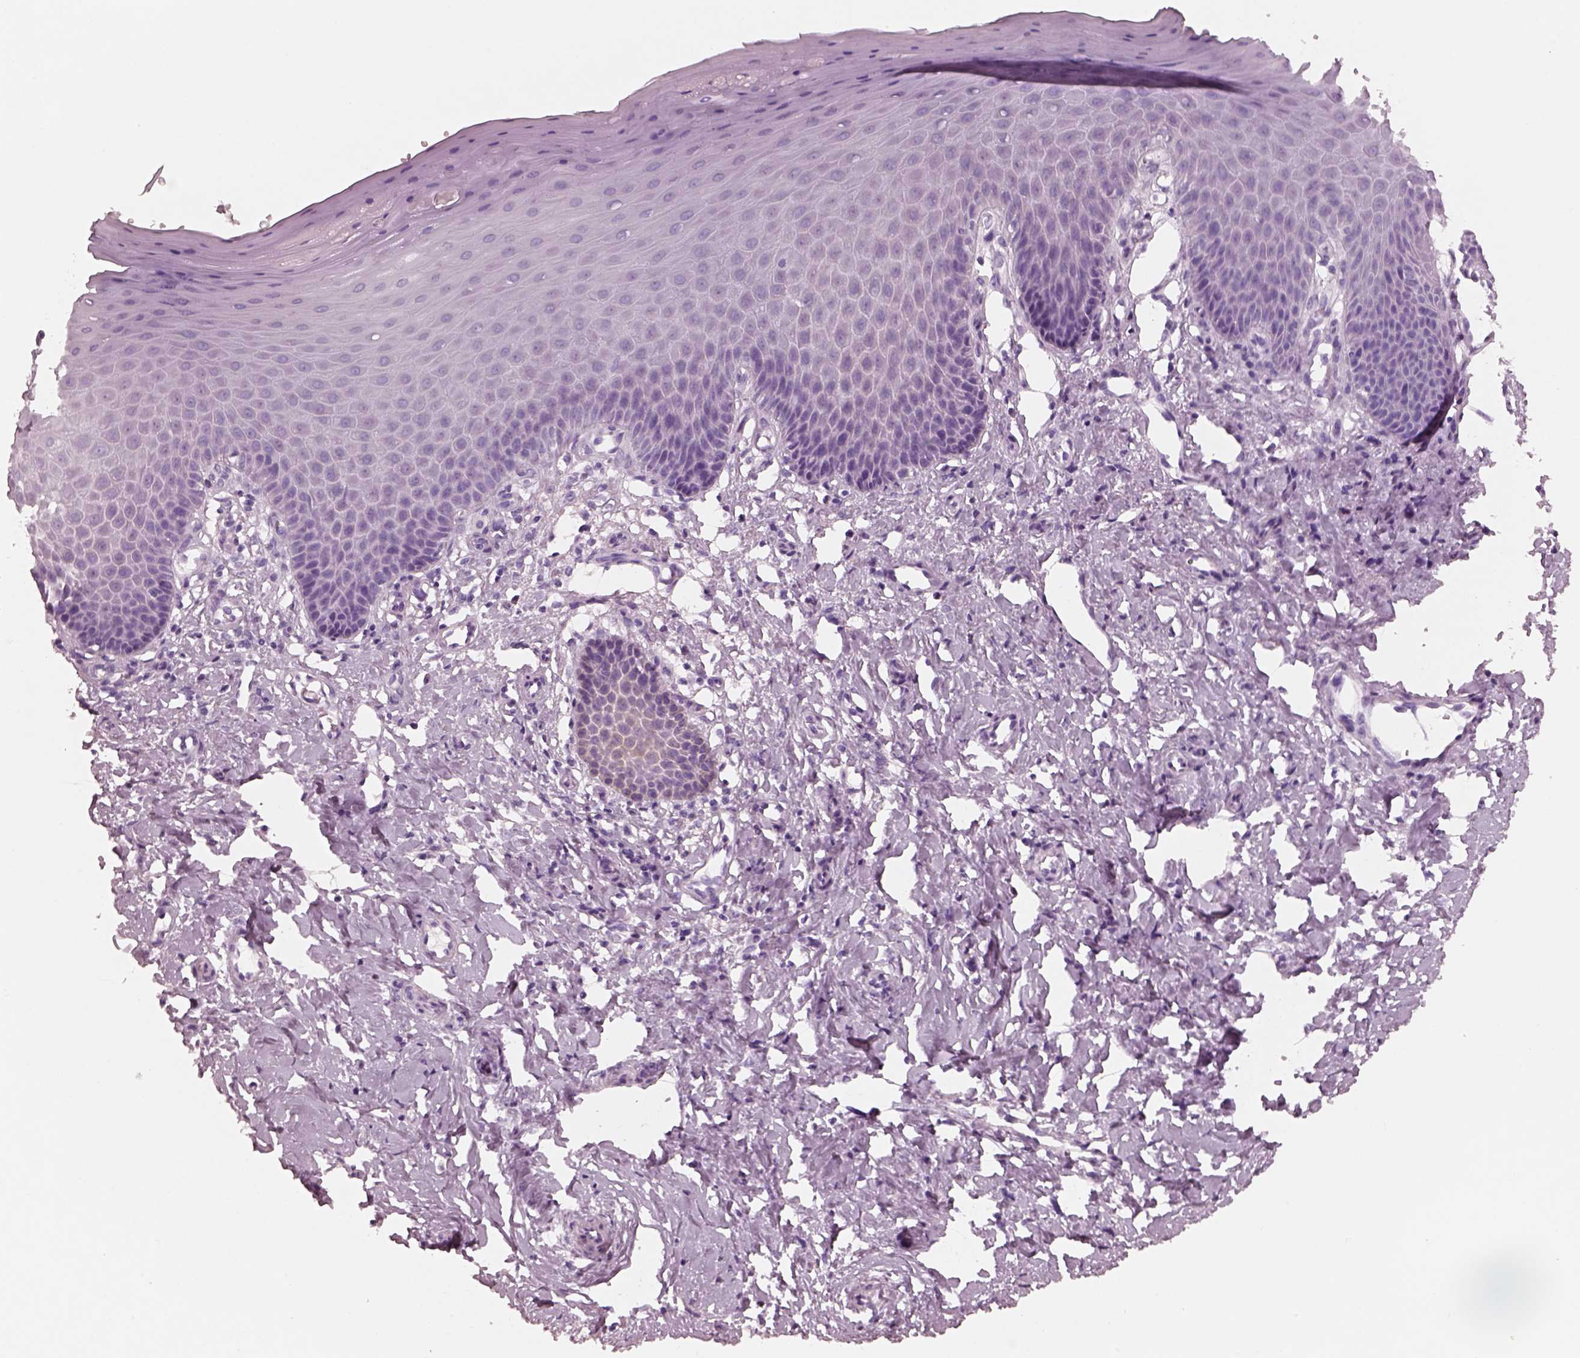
{"staining": {"intensity": "negative", "quantity": "none", "location": "none"}, "tissue": "vagina", "cell_type": "Squamous epithelial cells", "image_type": "normal", "snomed": [{"axis": "morphology", "description": "Normal tissue, NOS"}, {"axis": "topography", "description": "Vagina"}], "caption": "This is an IHC micrograph of normal human vagina. There is no positivity in squamous epithelial cells.", "gene": "PON3", "patient": {"sex": "female", "age": 83}}